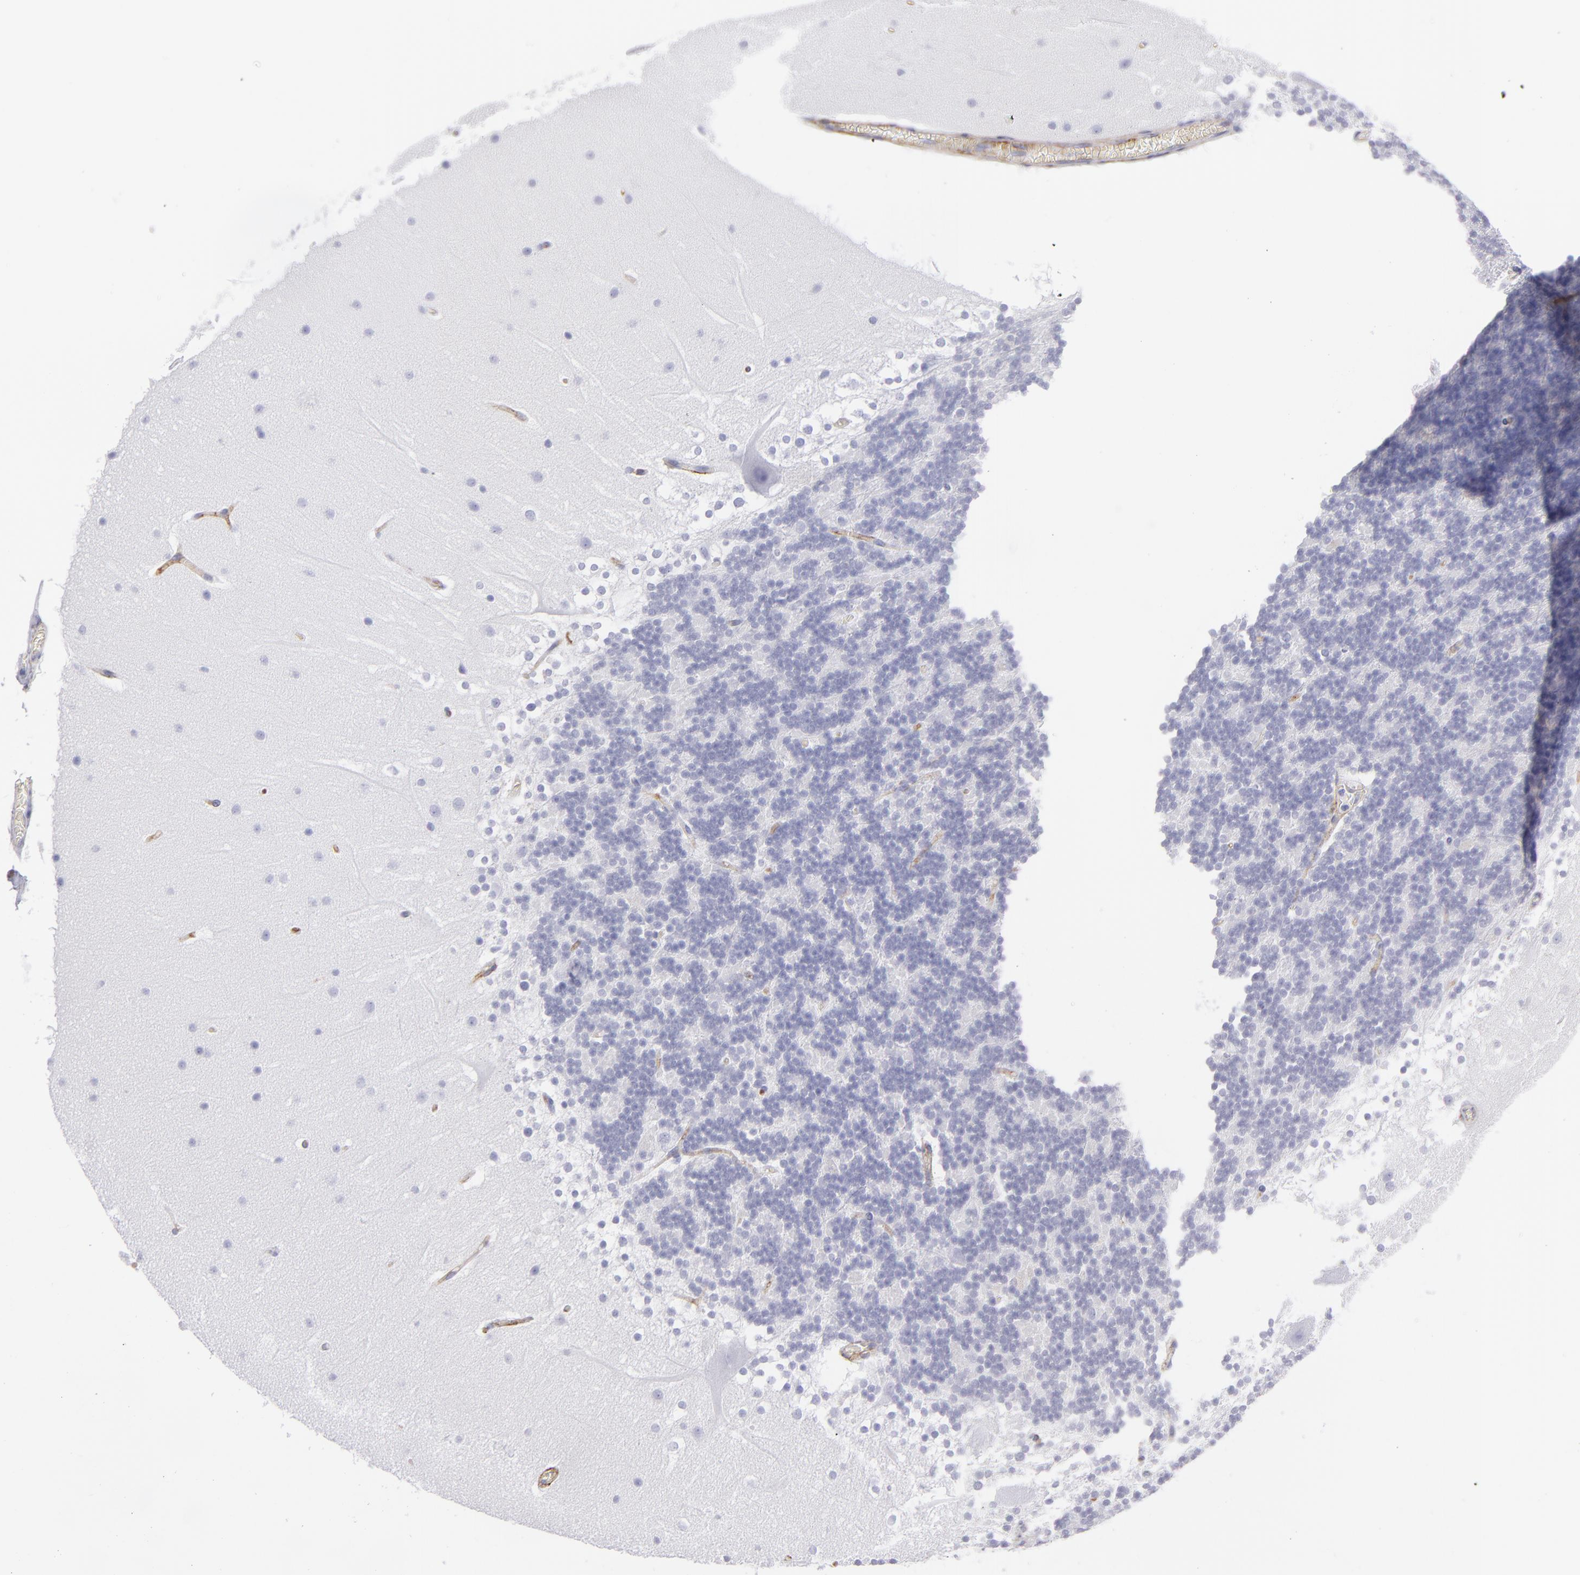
{"staining": {"intensity": "negative", "quantity": "none", "location": "none"}, "tissue": "cerebellum", "cell_type": "Cells in granular layer", "image_type": "normal", "snomed": [{"axis": "morphology", "description": "Normal tissue, NOS"}, {"axis": "topography", "description": "Cerebellum"}], "caption": "There is no significant positivity in cells in granular layer of cerebellum. (Immunohistochemistry, brightfield microscopy, high magnification).", "gene": "ACE", "patient": {"sex": "female", "age": 19}}